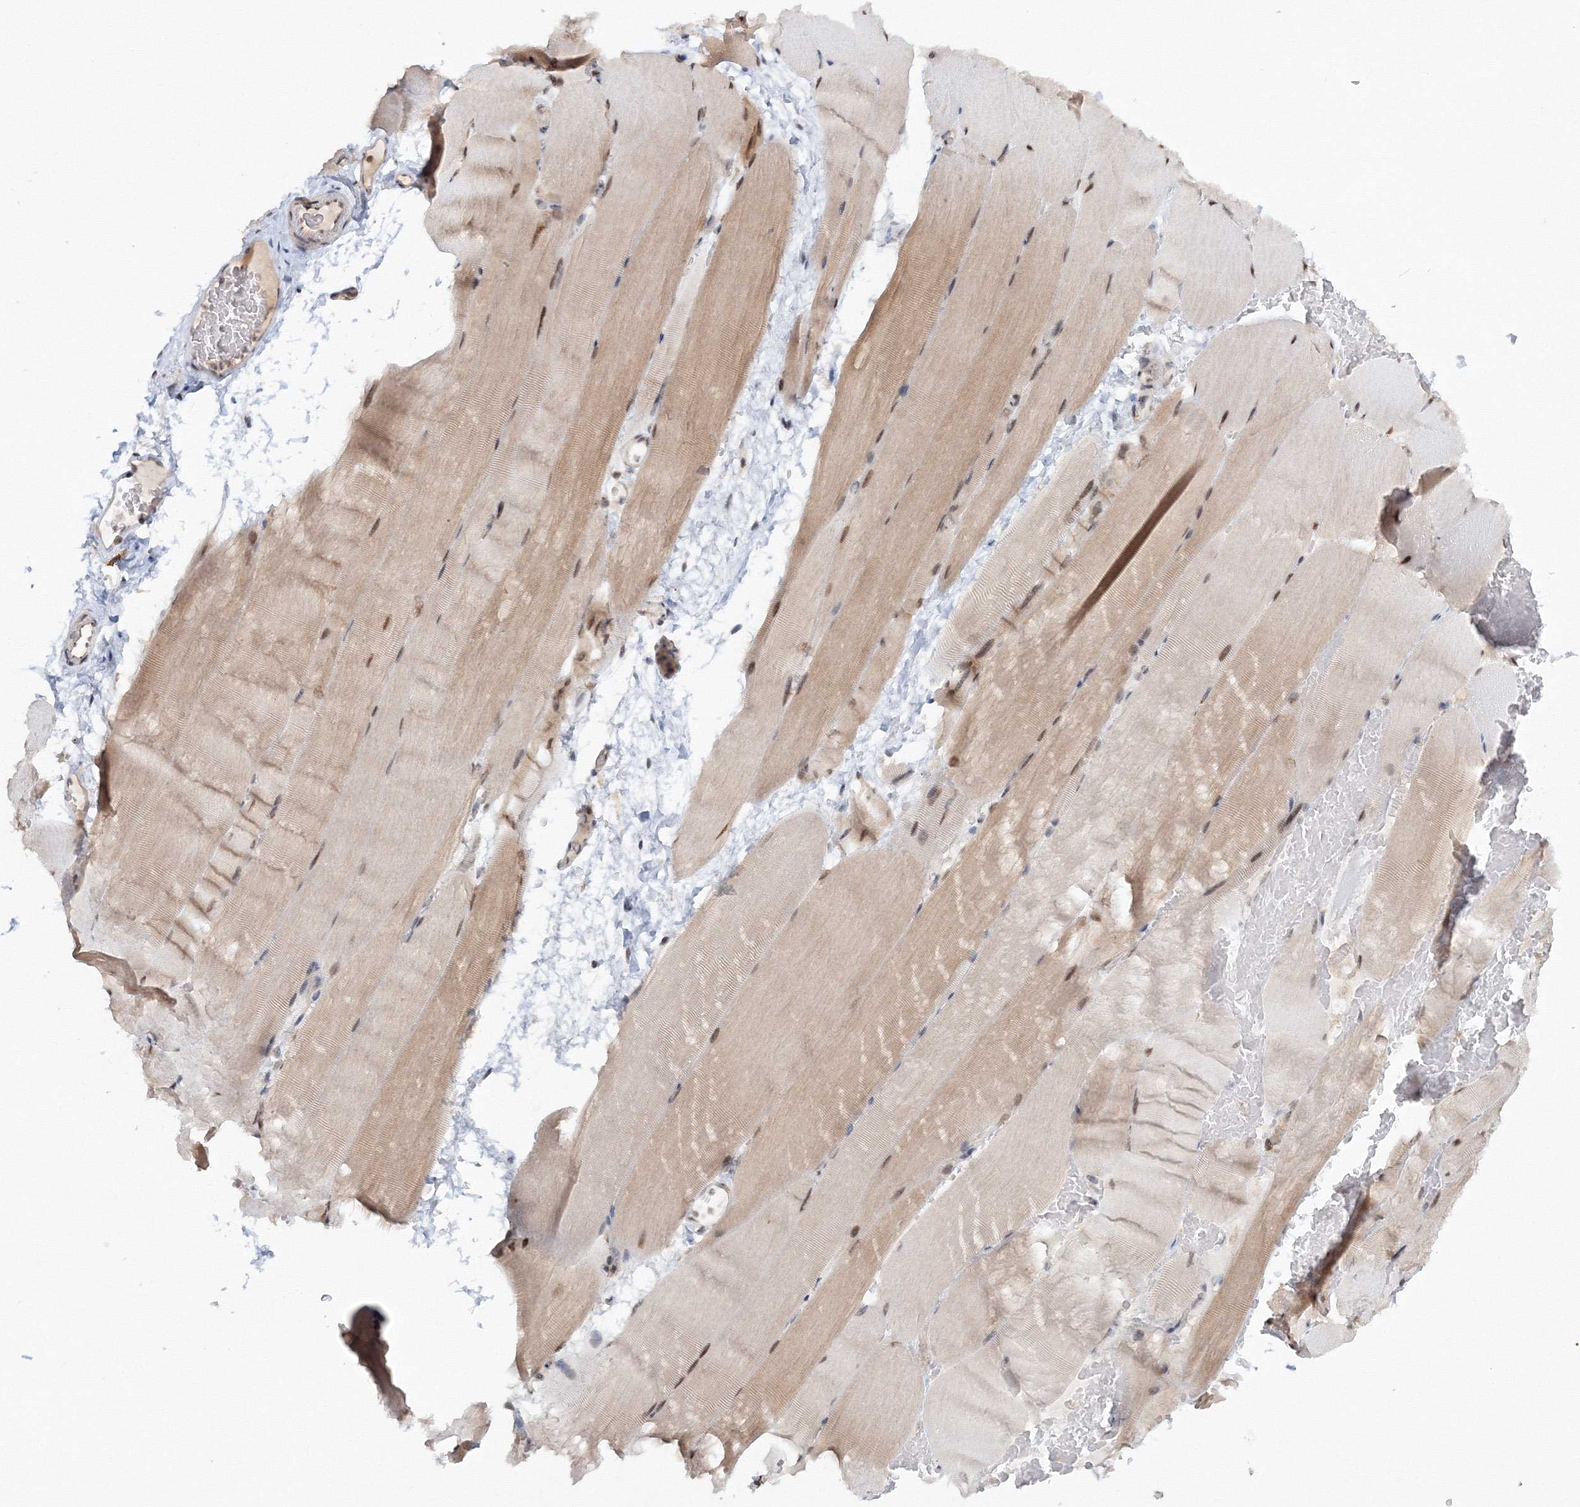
{"staining": {"intensity": "moderate", "quantity": "25%-75%", "location": "cytoplasmic/membranous,nuclear"}, "tissue": "skeletal muscle", "cell_type": "Myocytes", "image_type": "normal", "snomed": [{"axis": "morphology", "description": "Normal tissue, NOS"}, {"axis": "topography", "description": "Skeletal muscle"}, {"axis": "topography", "description": "Parathyroid gland"}], "caption": "DAB immunohistochemical staining of unremarkable skeletal muscle reveals moderate cytoplasmic/membranous,nuclear protein positivity in approximately 25%-75% of myocytes. (Brightfield microscopy of DAB IHC at high magnification).", "gene": "ZFAND6", "patient": {"sex": "female", "age": 37}}